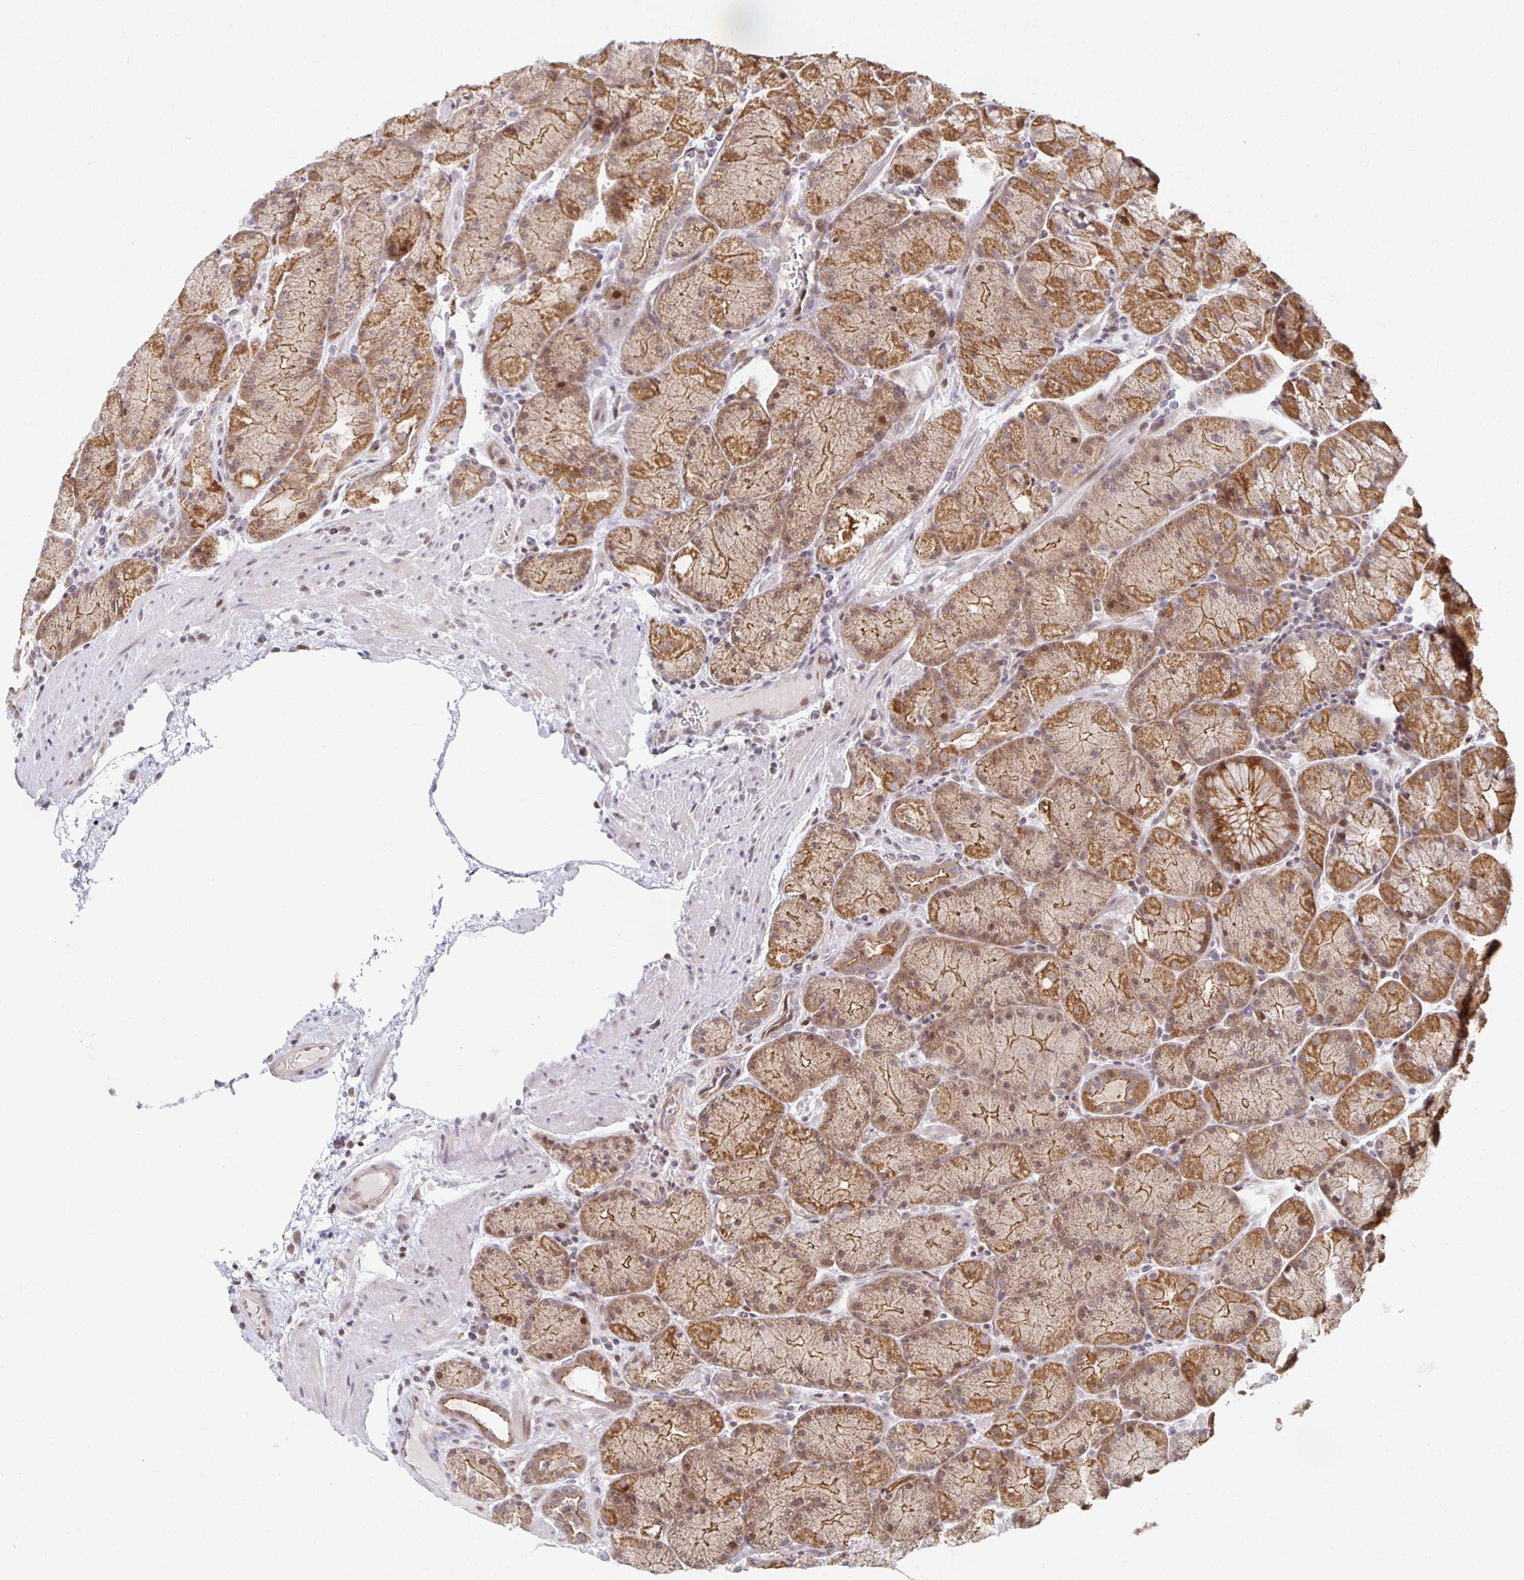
{"staining": {"intensity": "moderate", "quantity": ">75%", "location": "cytoplasmic/membranous,nuclear"}, "tissue": "stomach", "cell_type": "Glandular cells", "image_type": "normal", "snomed": [{"axis": "morphology", "description": "Normal tissue, NOS"}, {"axis": "topography", "description": "Stomach, upper"}, {"axis": "topography", "description": "Stomach"}], "caption": "Immunohistochemical staining of normal human stomach shows moderate cytoplasmic/membranous,nuclear protein expression in approximately >75% of glandular cells. (DAB = brown stain, brightfield microscopy at high magnification).", "gene": "HCFC1R1", "patient": {"sex": "male", "age": 48}}